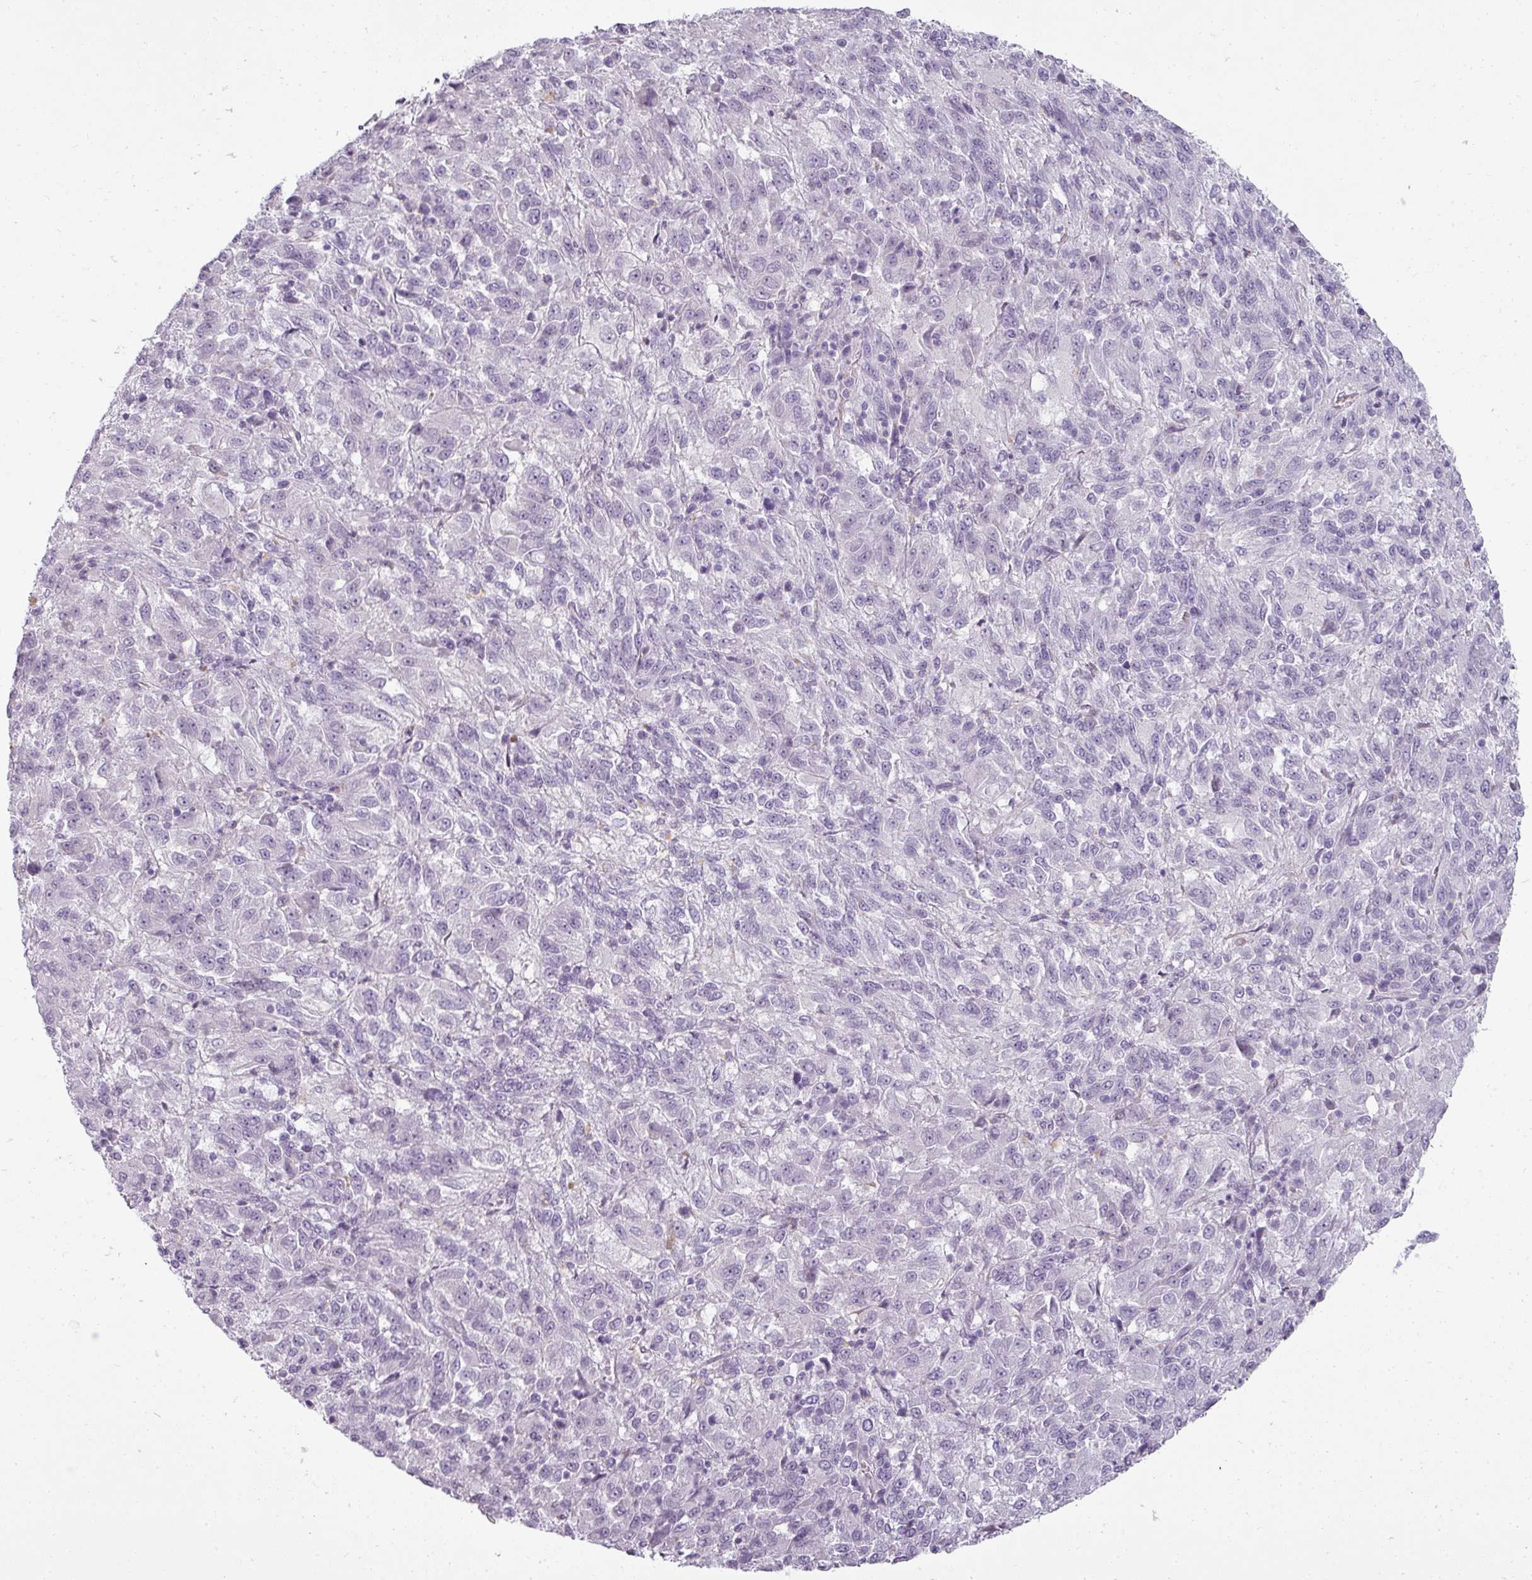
{"staining": {"intensity": "negative", "quantity": "none", "location": "none"}, "tissue": "melanoma", "cell_type": "Tumor cells", "image_type": "cancer", "snomed": [{"axis": "morphology", "description": "Malignant melanoma, Metastatic site"}, {"axis": "topography", "description": "Lung"}], "caption": "Micrograph shows no protein expression in tumor cells of malignant melanoma (metastatic site) tissue. The staining is performed using DAB (3,3'-diaminobenzidine) brown chromogen with nuclei counter-stained in using hematoxylin.", "gene": "ASB1", "patient": {"sex": "male", "age": 64}}